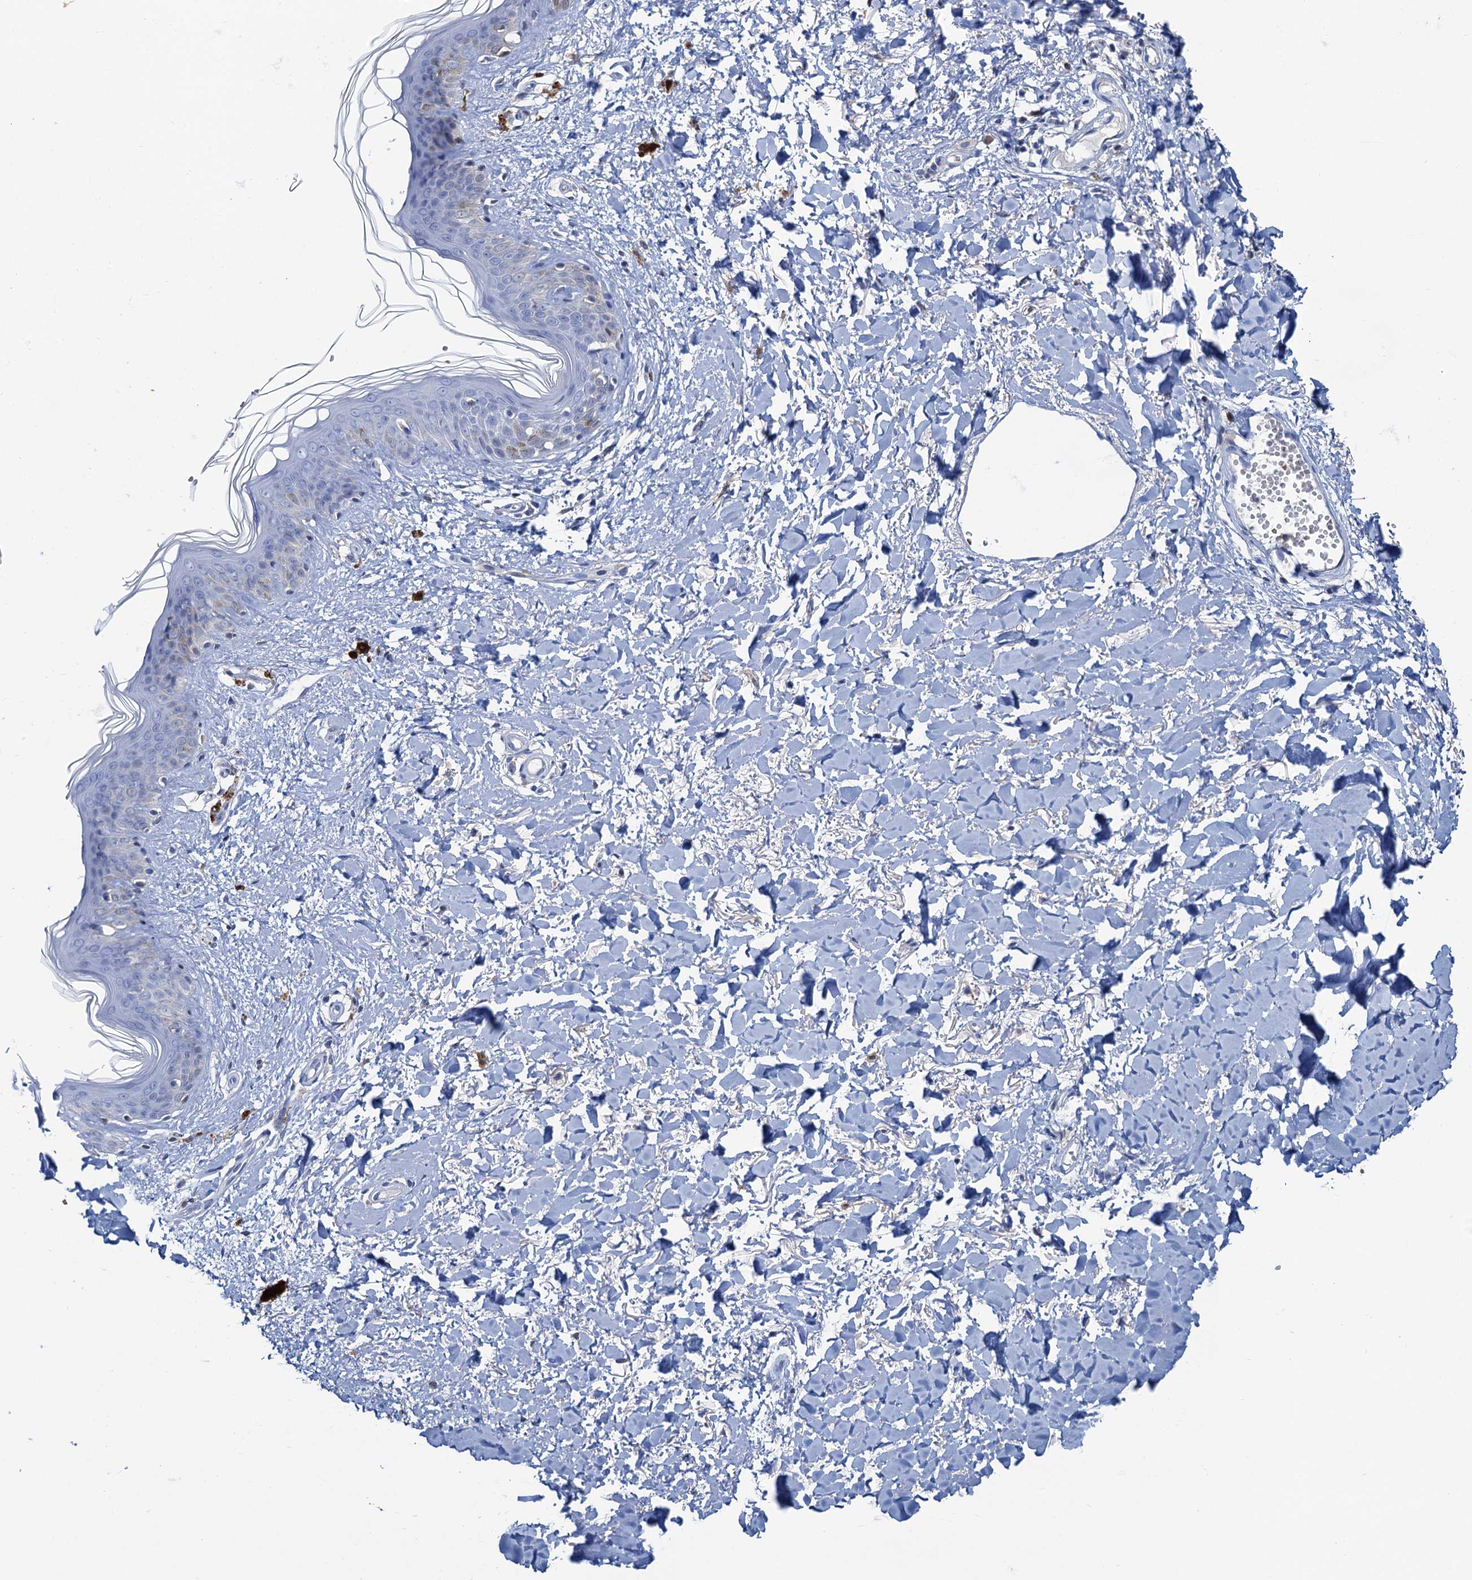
{"staining": {"intensity": "negative", "quantity": "none", "location": "none"}, "tissue": "skin", "cell_type": "Fibroblasts", "image_type": "normal", "snomed": [{"axis": "morphology", "description": "Normal tissue, NOS"}, {"axis": "topography", "description": "Skin"}], "caption": "Skin was stained to show a protein in brown. There is no significant staining in fibroblasts. (DAB (3,3'-diaminobenzidine) immunohistochemistry visualized using brightfield microscopy, high magnification).", "gene": "FAH", "patient": {"sex": "female", "age": 46}}